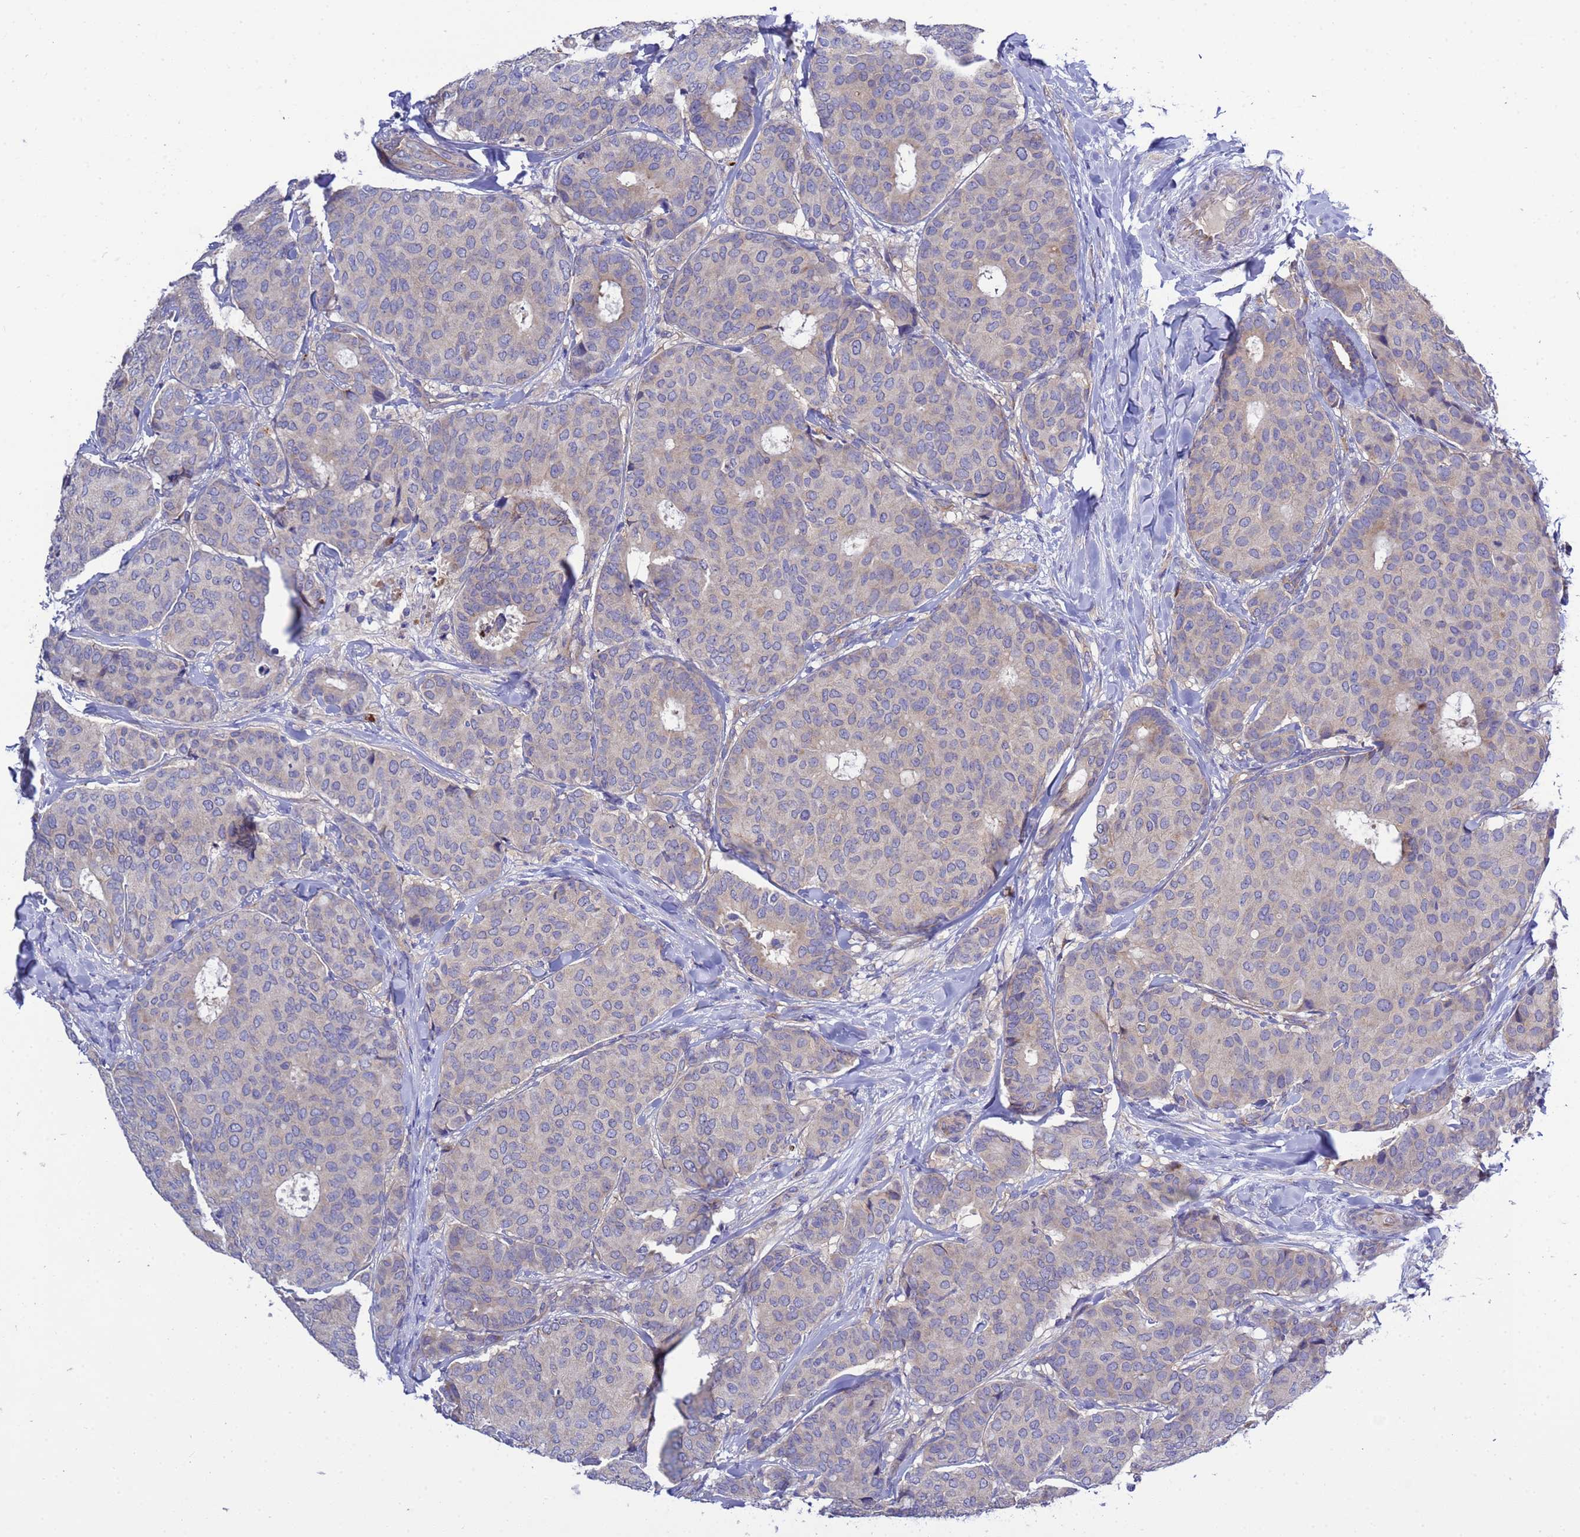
{"staining": {"intensity": "negative", "quantity": "none", "location": "none"}, "tissue": "breast cancer", "cell_type": "Tumor cells", "image_type": "cancer", "snomed": [{"axis": "morphology", "description": "Duct carcinoma"}, {"axis": "topography", "description": "Breast"}], "caption": "Human breast cancer (infiltrating ductal carcinoma) stained for a protein using IHC reveals no positivity in tumor cells.", "gene": "RC3H2", "patient": {"sex": "female", "age": 75}}